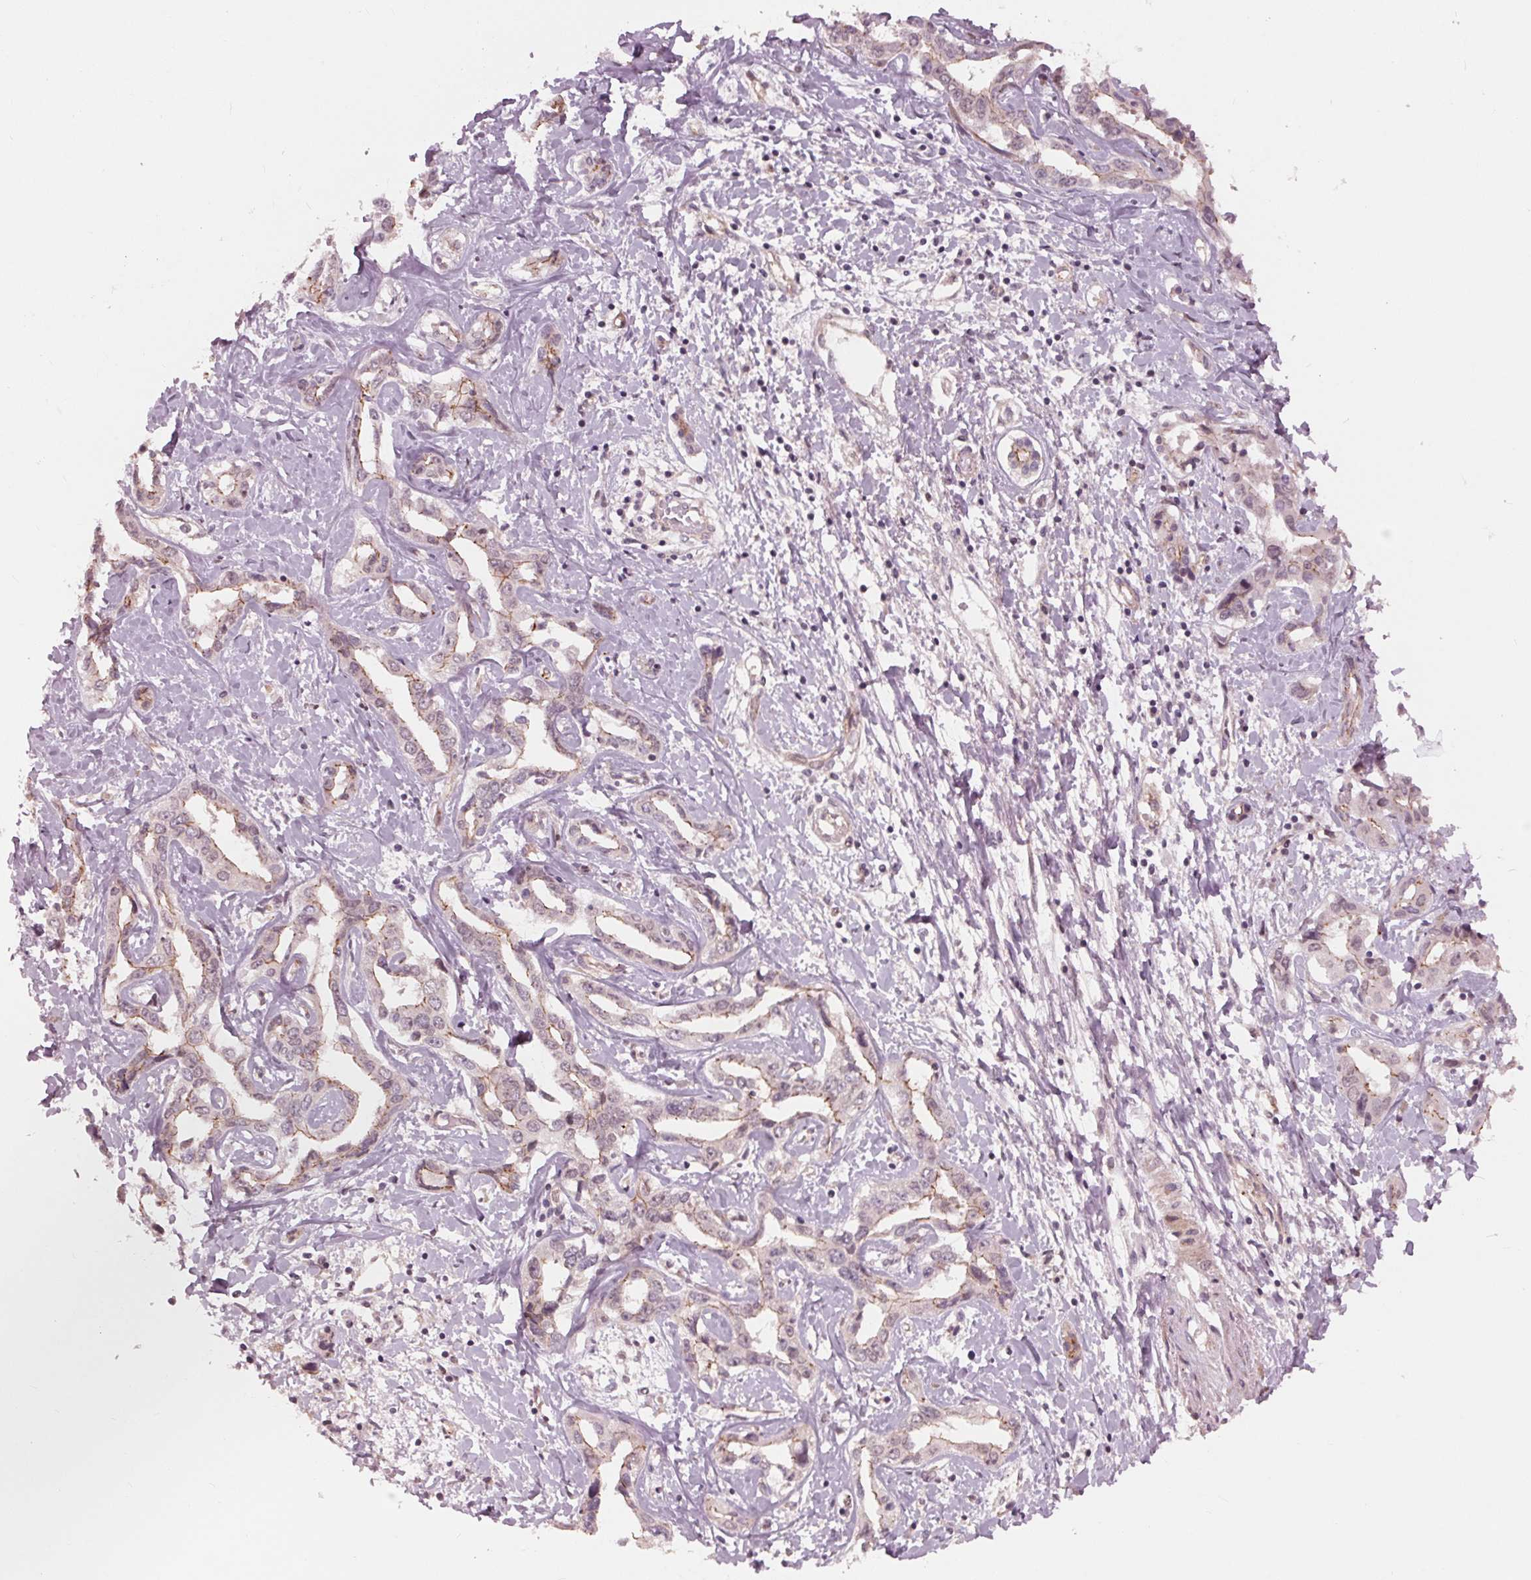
{"staining": {"intensity": "negative", "quantity": "none", "location": "none"}, "tissue": "liver cancer", "cell_type": "Tumor cells", "image_type": "cancer", "snomed": [{"axis": "morphology", "description": "Cholangiocarcinoma"}, {"axis": "topography", "description": "Liver"}], "caption": "Liver cancer (cholangiocarcinoma) was stained to show a protein in brown. There is no significant staining in tumor cells. Nuclei are stained in blue.", "gene": "TXNIP", "patient": {"sex": "male", "age": 59}}